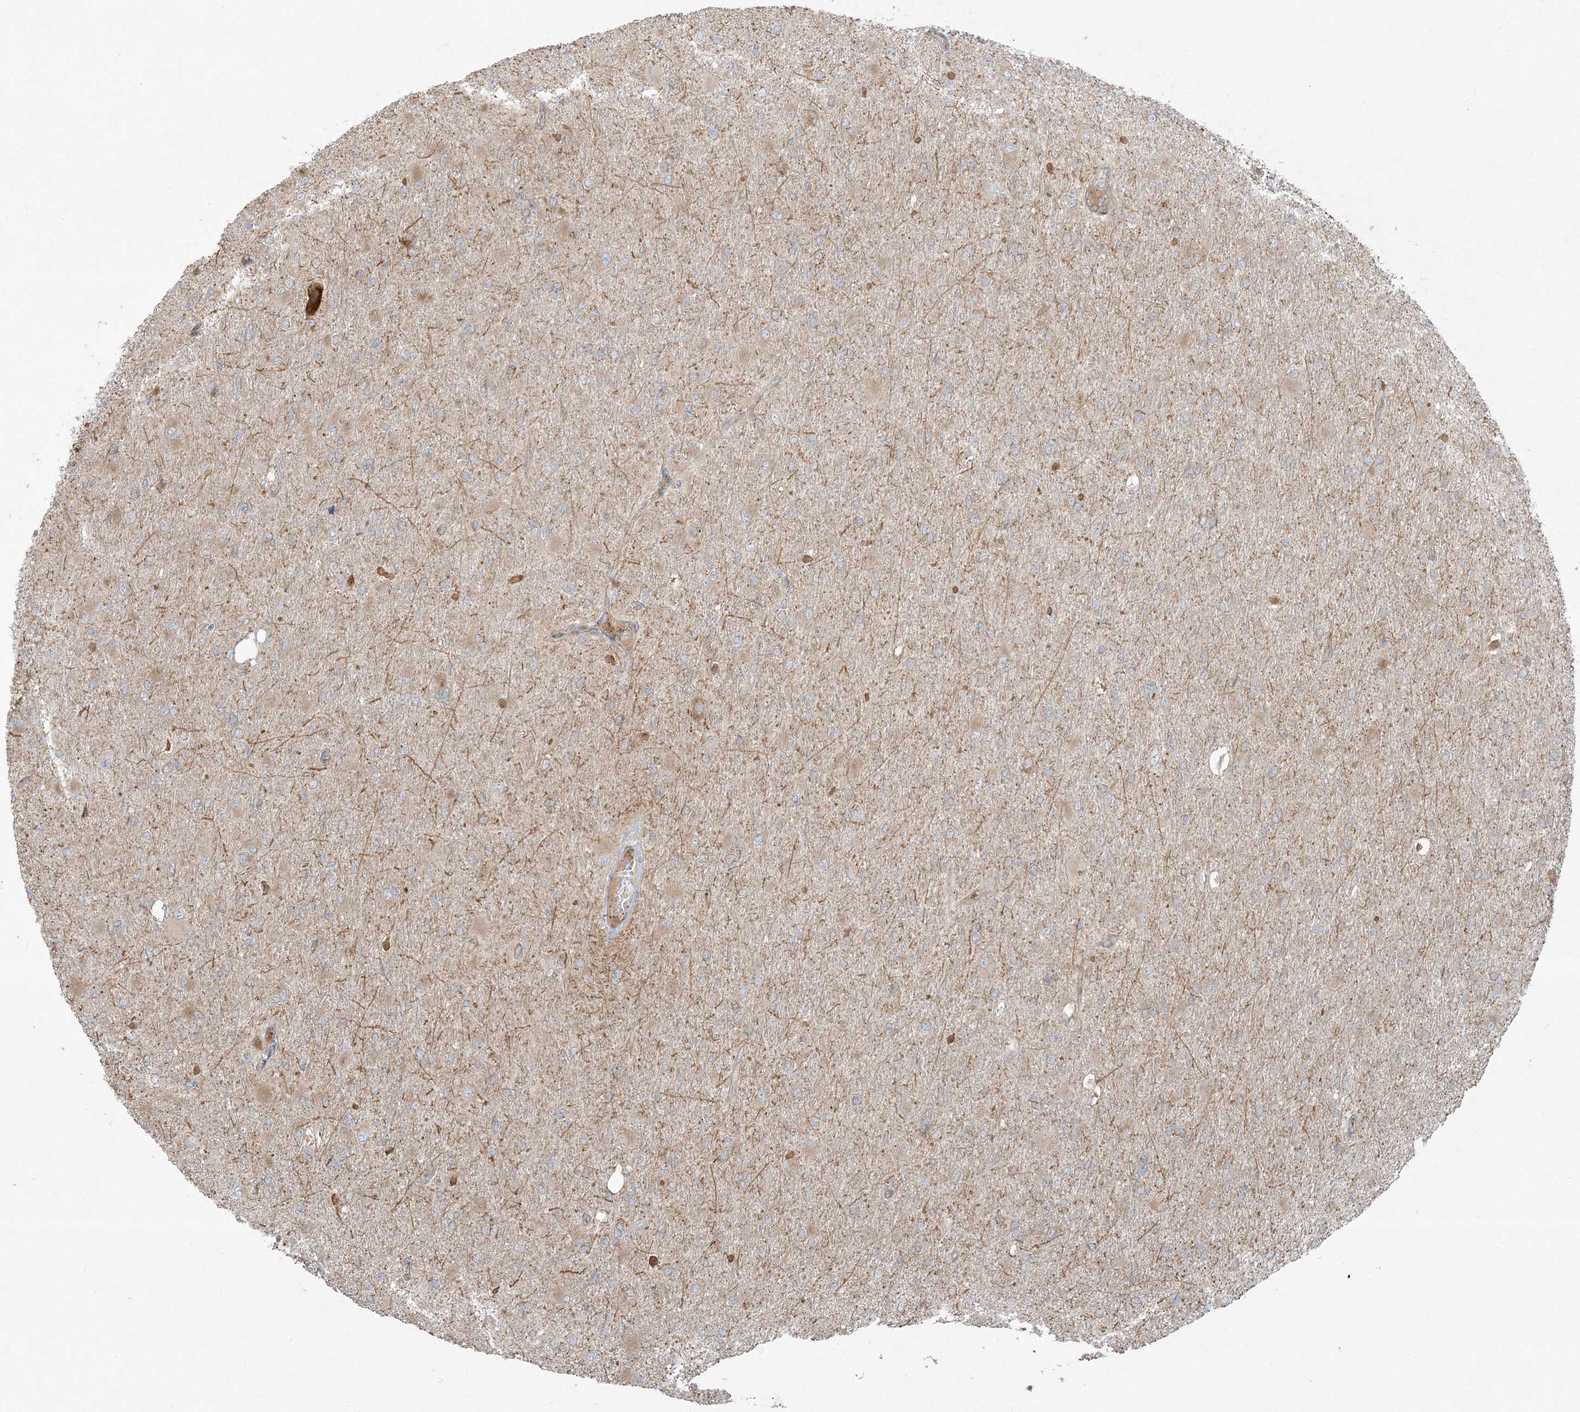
{"staining": {"intensity": "negative", "quantity": "none", "location": "none"}, "tissue": "glioma", "cell_type": "Tumor cells", "image_type": "cancer", "snomed": [{"axis": "morphology", "description": "Glioma, malignant, High grade"}, {"axis": "topography", "description": "Cerebral cortex"}], "caption": "This is a histopathology image of IHC staining of malignant glioma (high-grade), which shows no expression in tumor cells.", "gene": "ZNF263", "patient": {"sex": "female", "age": 36}}